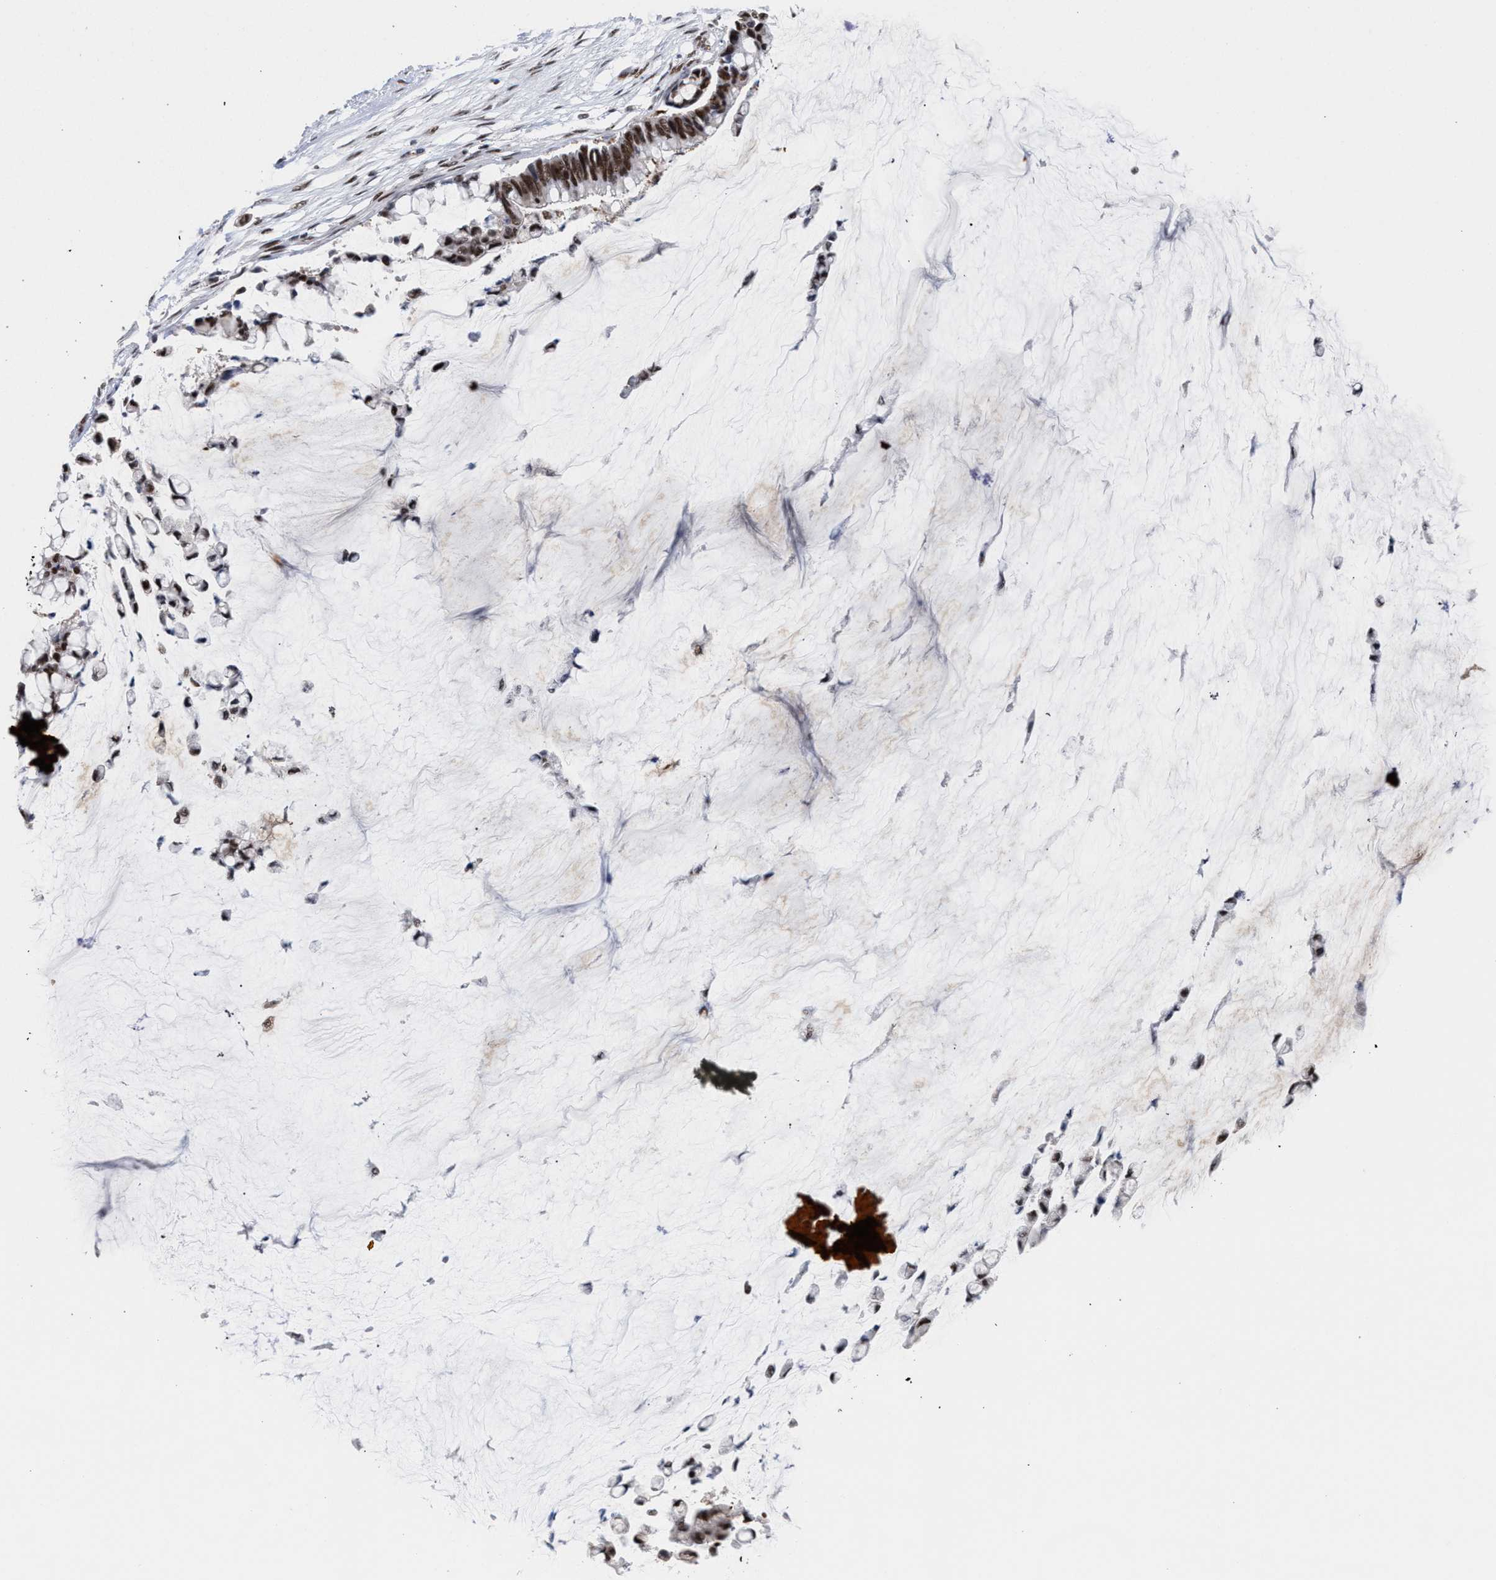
{"staining": {"intensity": "moderate", "quantity": ">75%", "location": "nuclear"}, "tissue": "pancreatic cancer", "cell_type": "Tumor cells", "image_type": "cancer", "snomed": [{"axis": "morphology", "description": "Adenocarcinoma, NOS"}, {"axis": "topography", "description": "Pancreas"}], "caption": "An image of adenocarcinoma (pancreatic) stained for a protein reveals moderate nuclear brown staining in tumor cells.", "gene": "SCAF4", "patient": {"sex": "male", "age": 41}}